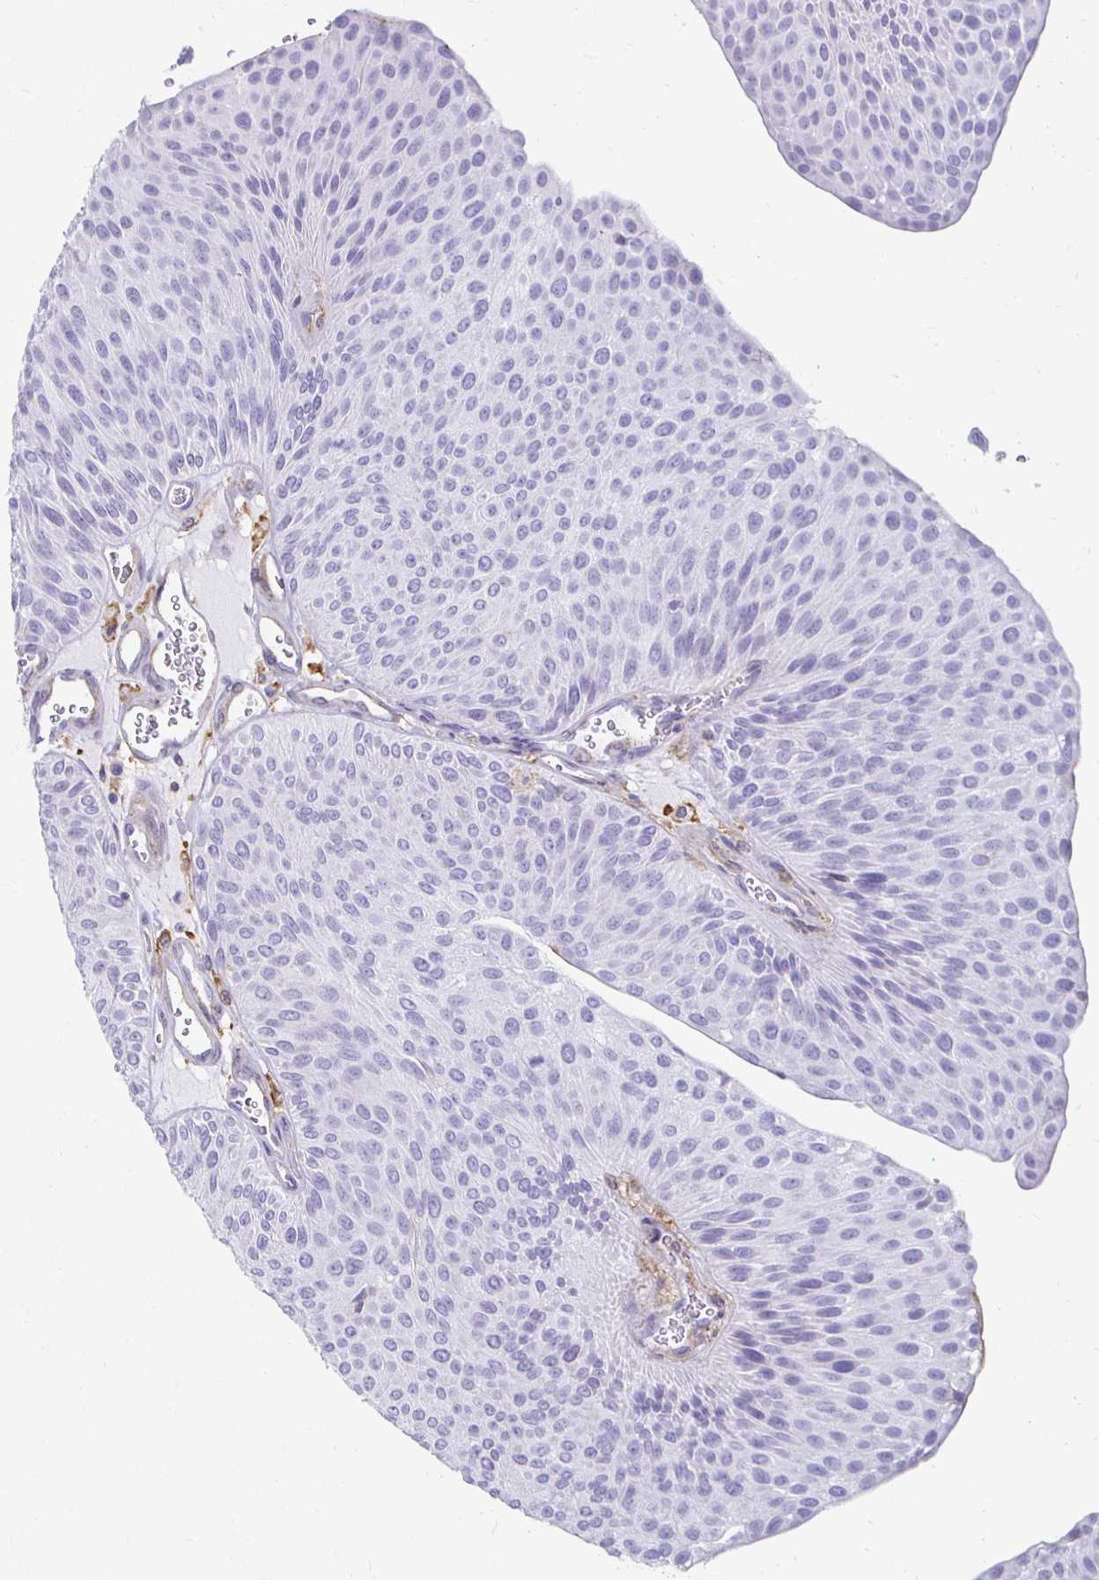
{"staining": {"intensity": "negative", "quantity": "none", "location": "none"}, "tissue": "urothelial cancer", "cell_type": "Tumor cells", "image_type": "cancer", "snomed": [{"axis": "morphology", "description": "Urothelial carcinoma, NOS"}, {"axis": "topography", "description": "Urinary bladder"}], "caption": "This micrograph is of urothelial cancer stained with IHC to label a protein in brown with the nuclei are counter-stained blue. There is no staining in tumor cells.", "gene": "TAS1R3", "patient": {"sex": "male", "age": 67}}